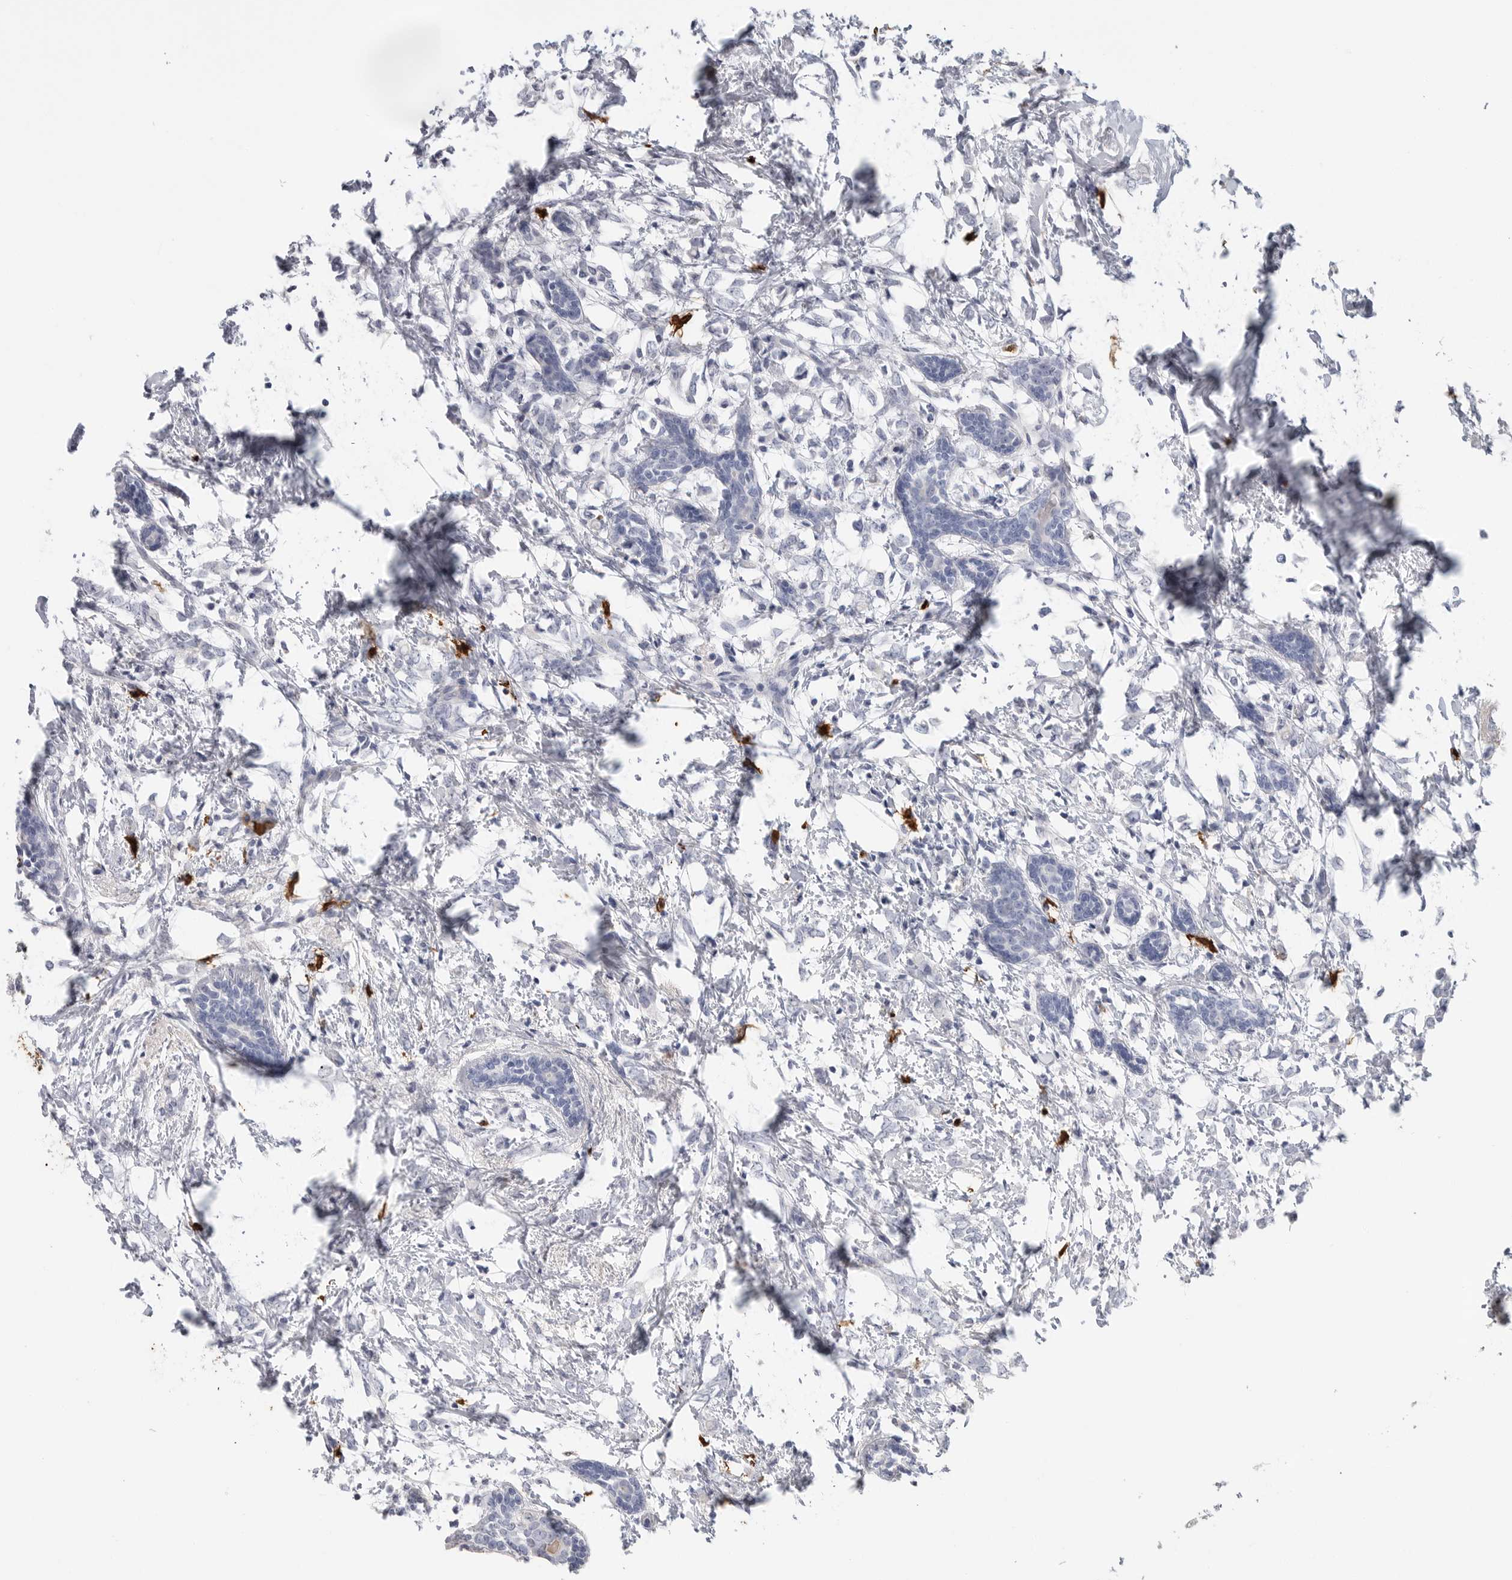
{"staining": {"intensity": "negative", "quantity": "none", "location": "none"}, "tissue": "breast cancer", "cell_type": "Tumor cells", "image_type": "cancer", "snomed": [{"axis": "morphology", "description": "Normal tissue, NOS"}, {"axis": "morphology", "description": "Lobular carcinoma"}, {"axis": "topography", "description": "Breast"}], "caption": "This histopathology image is of breast cancer stained with IHC to label a protein in brown with the nuclei are counter-stained blue. There is no positivity in tumor cells.", "gene": "CYB561D1", "patient": {"sex": "female", "age": 47}}